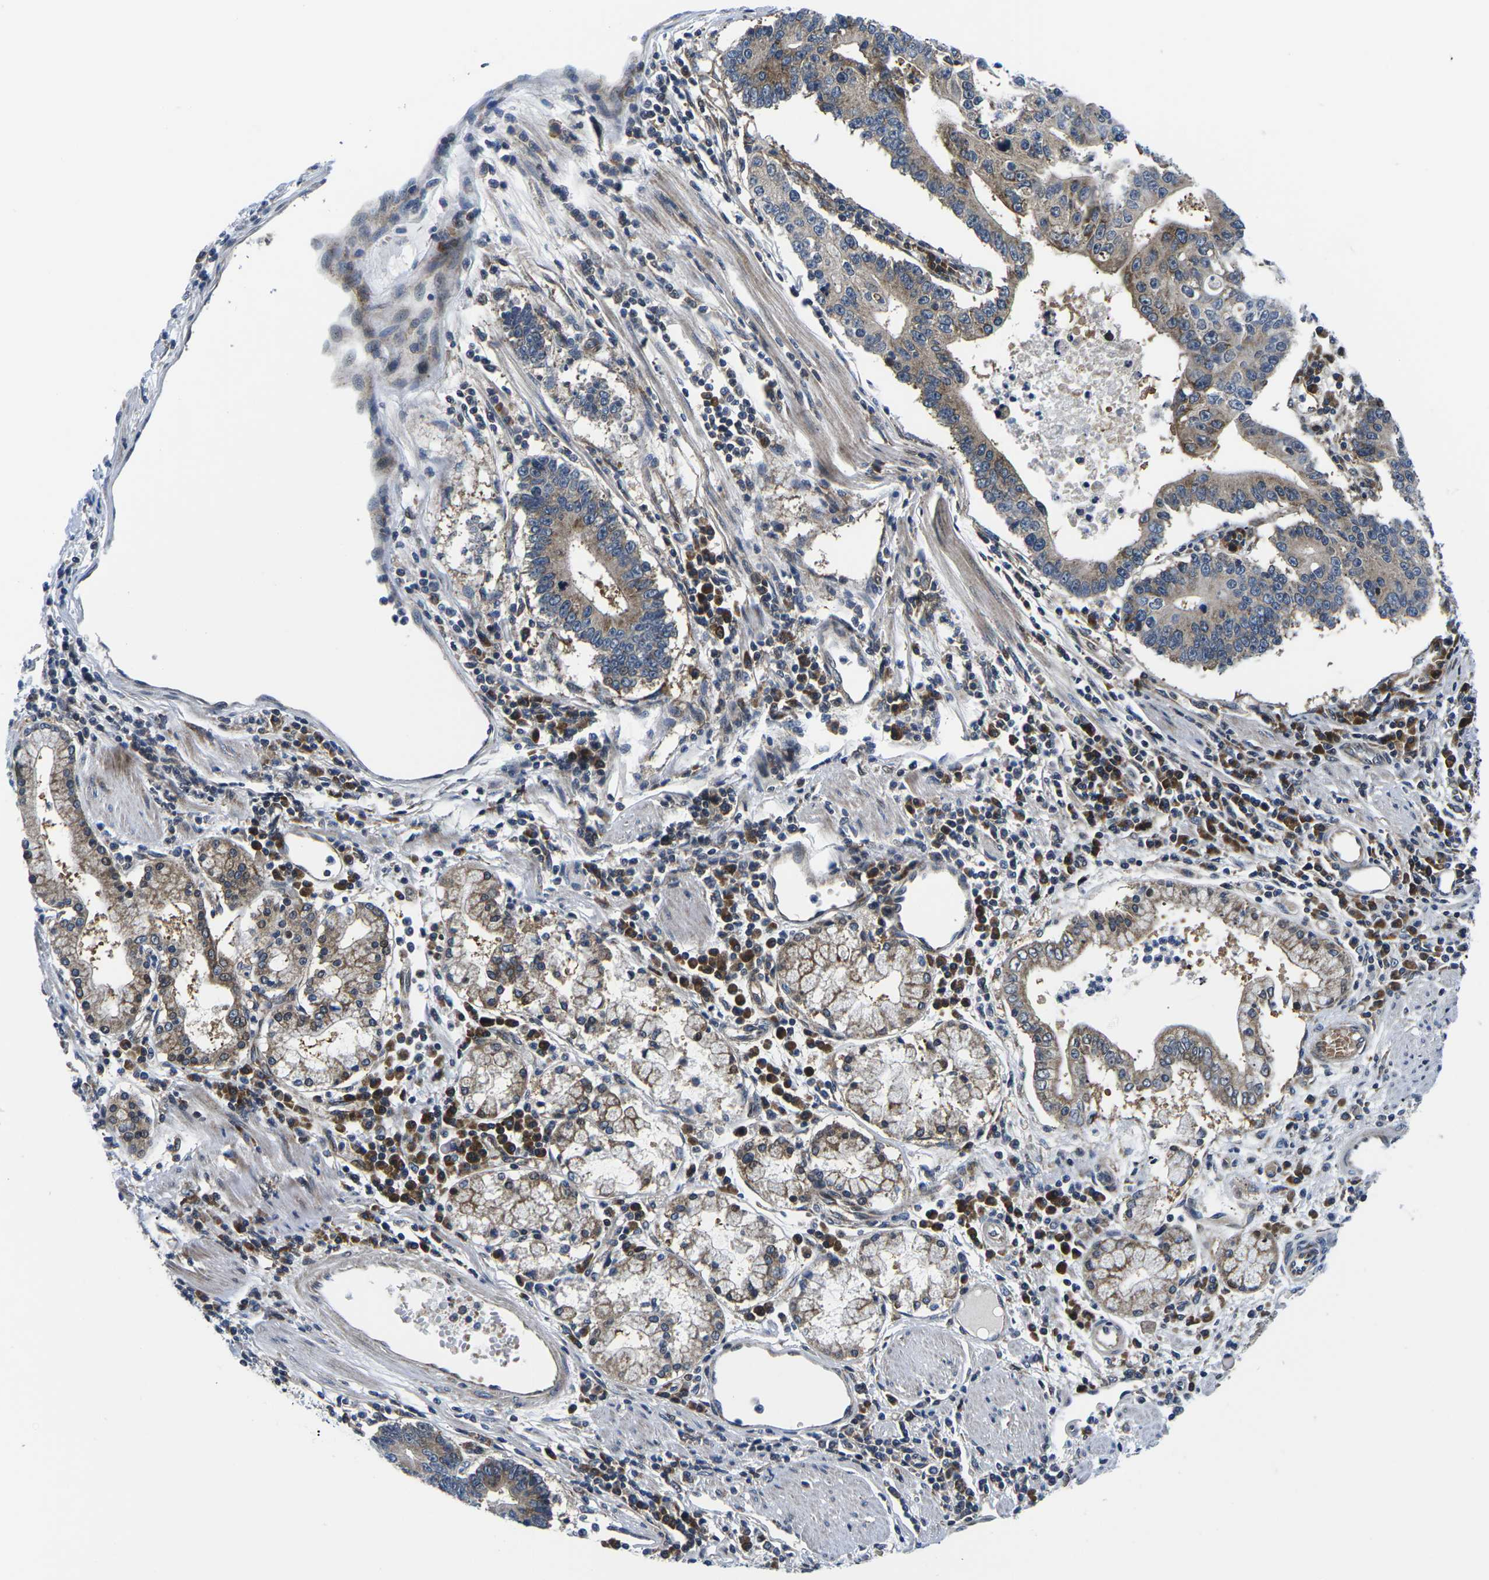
{"staining": {"intensity": "moderate", "quantity": ">75%", "location": "cytoplasmic/membranous"}, "tissue": "stomach cancer", "cell_type": "Tumor cells", "image_type": "cancer", "snomed": [{"axis": "morphology", "description": "Adenocarcinoma, NOS"}, {"axis": "topography", "description": "Stomach"}], "caption": "Stomach cancer was stained to show a protein in brown. There is medium levels of moderate cytoplasmic/membranous staining in approximately >75% of tumor cells. Using DAB (3,3'-diaminobenzidine) (brown) and hematoxylin (blue) stains, captured at high magnification using brightfield microscopy.", "gene": "EIF4E", "patient": {"sex": "male", "age": 59}}